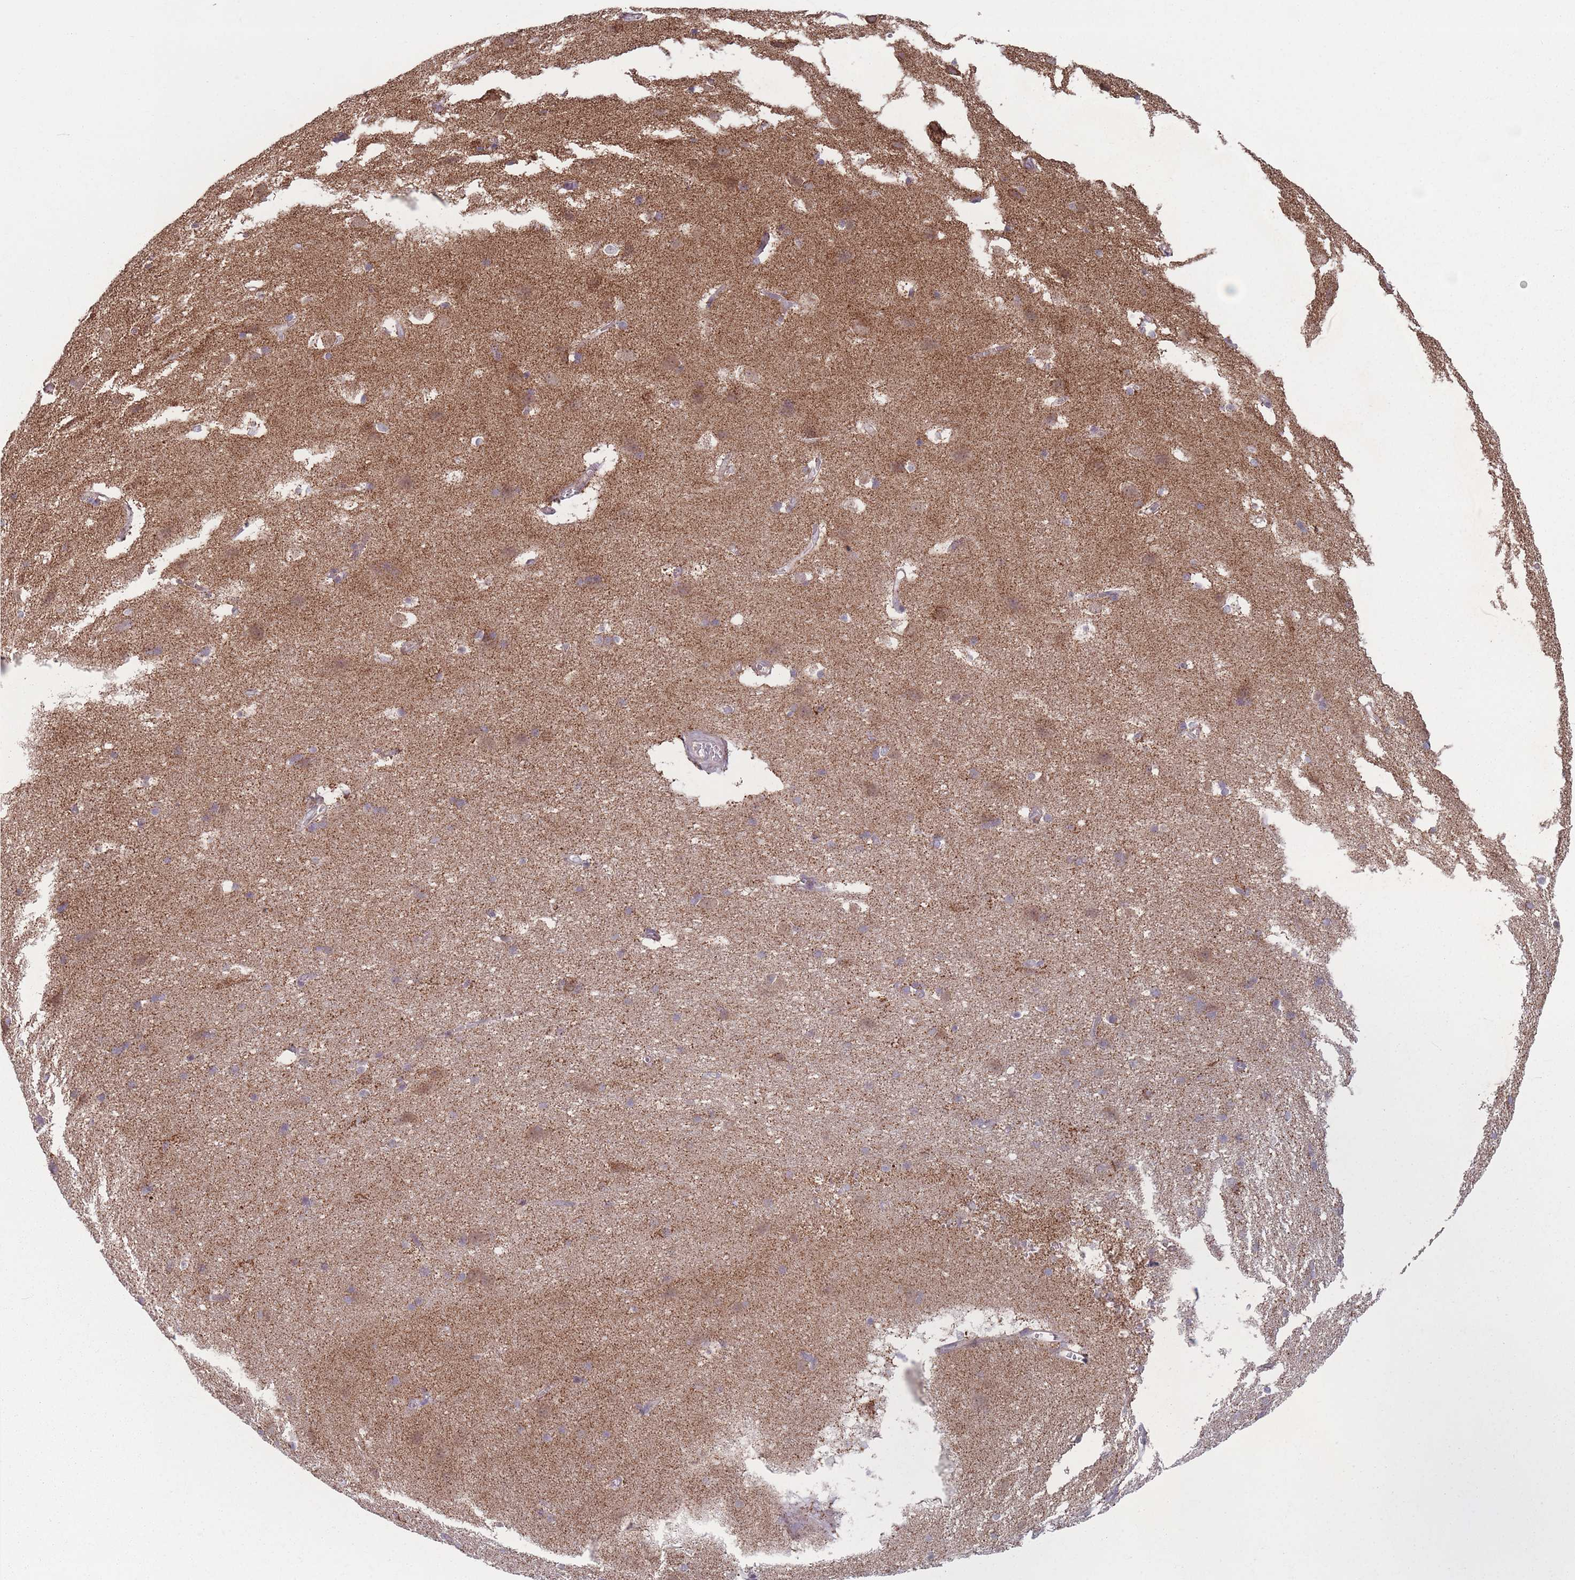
{"staining": {"intensity": "negative", "quantity": "none", "location": "none"}, "tissue": "cerebral cortex", "cell_type": "Endothelial cells", "image_type": "normal", "snomed": [{"axis": "morphology", "description": "Normal tissue, NOS"}, {"axis": "topography", "description": "Cerebral cortex"}], "caption": "Immunohistochemical staining of normal human cerebral cortex displays no significant positivity in endothelial cells.", "gene": "OR10Q1", "patient": {"sex": "male", "age": 54}}